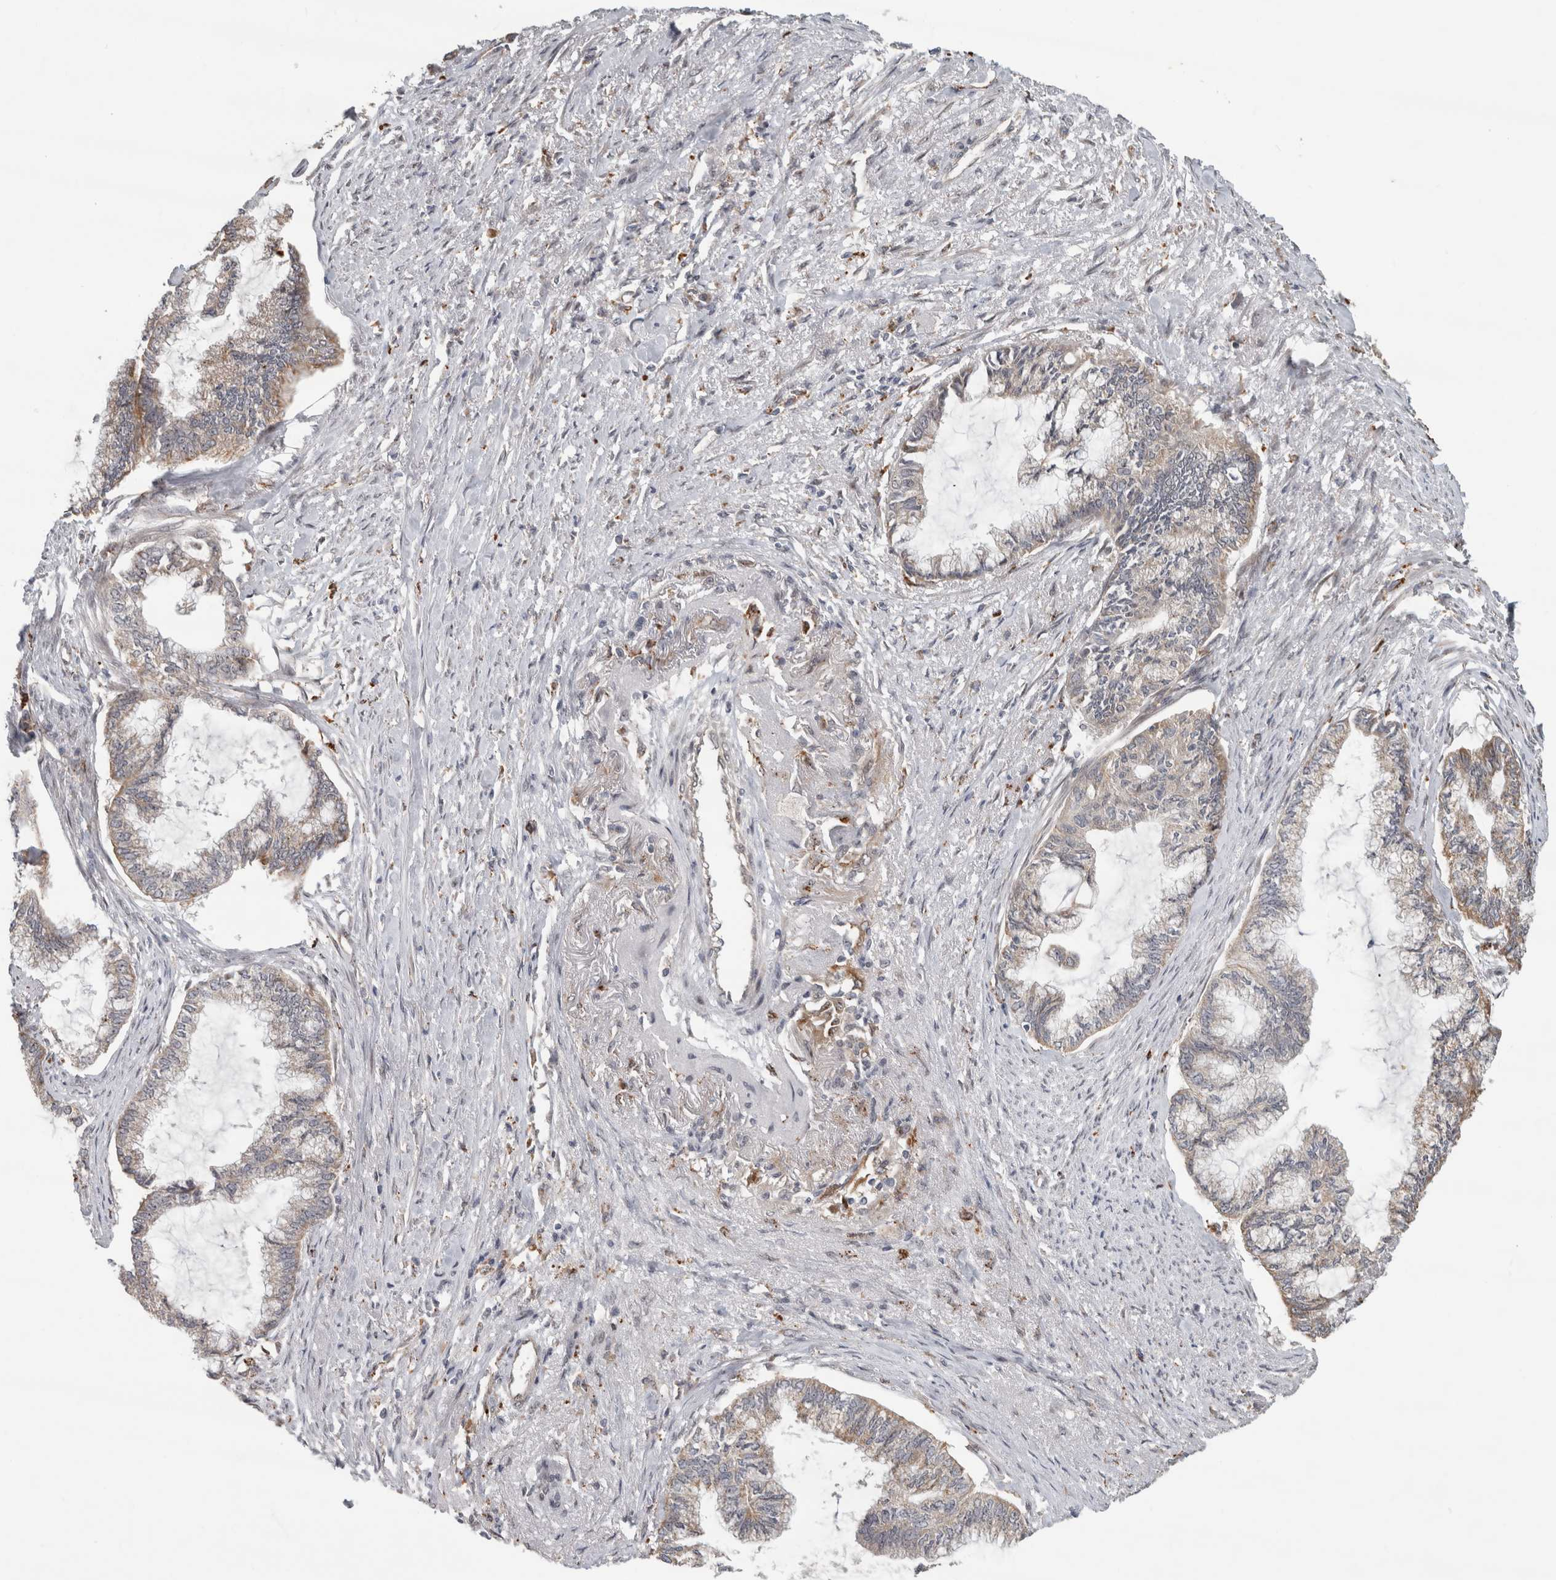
{"staining": {"intensity": "weak", "quantity": "25%-75%", "location": "cytoplasmic/membranous"}, "tissue": "endometrial cancer", "cell_type": "Tumor cells", "image_type": "cancer", "snomed": [{"axis": "morphology", "description": "Adenocarcinoma, NOS"}, {"axis": "topography", "description": "Endometrium"}], "caption": "High-power microscopy captured an immunohistochemistry (IHC) image of endometrial adenocarcinoma, revealing weak cytoplasmic/membranous expression in about 25%-75% of tumor cells.", "gene": "NAB2", "patient": {"sex": "female", "age": 86}}